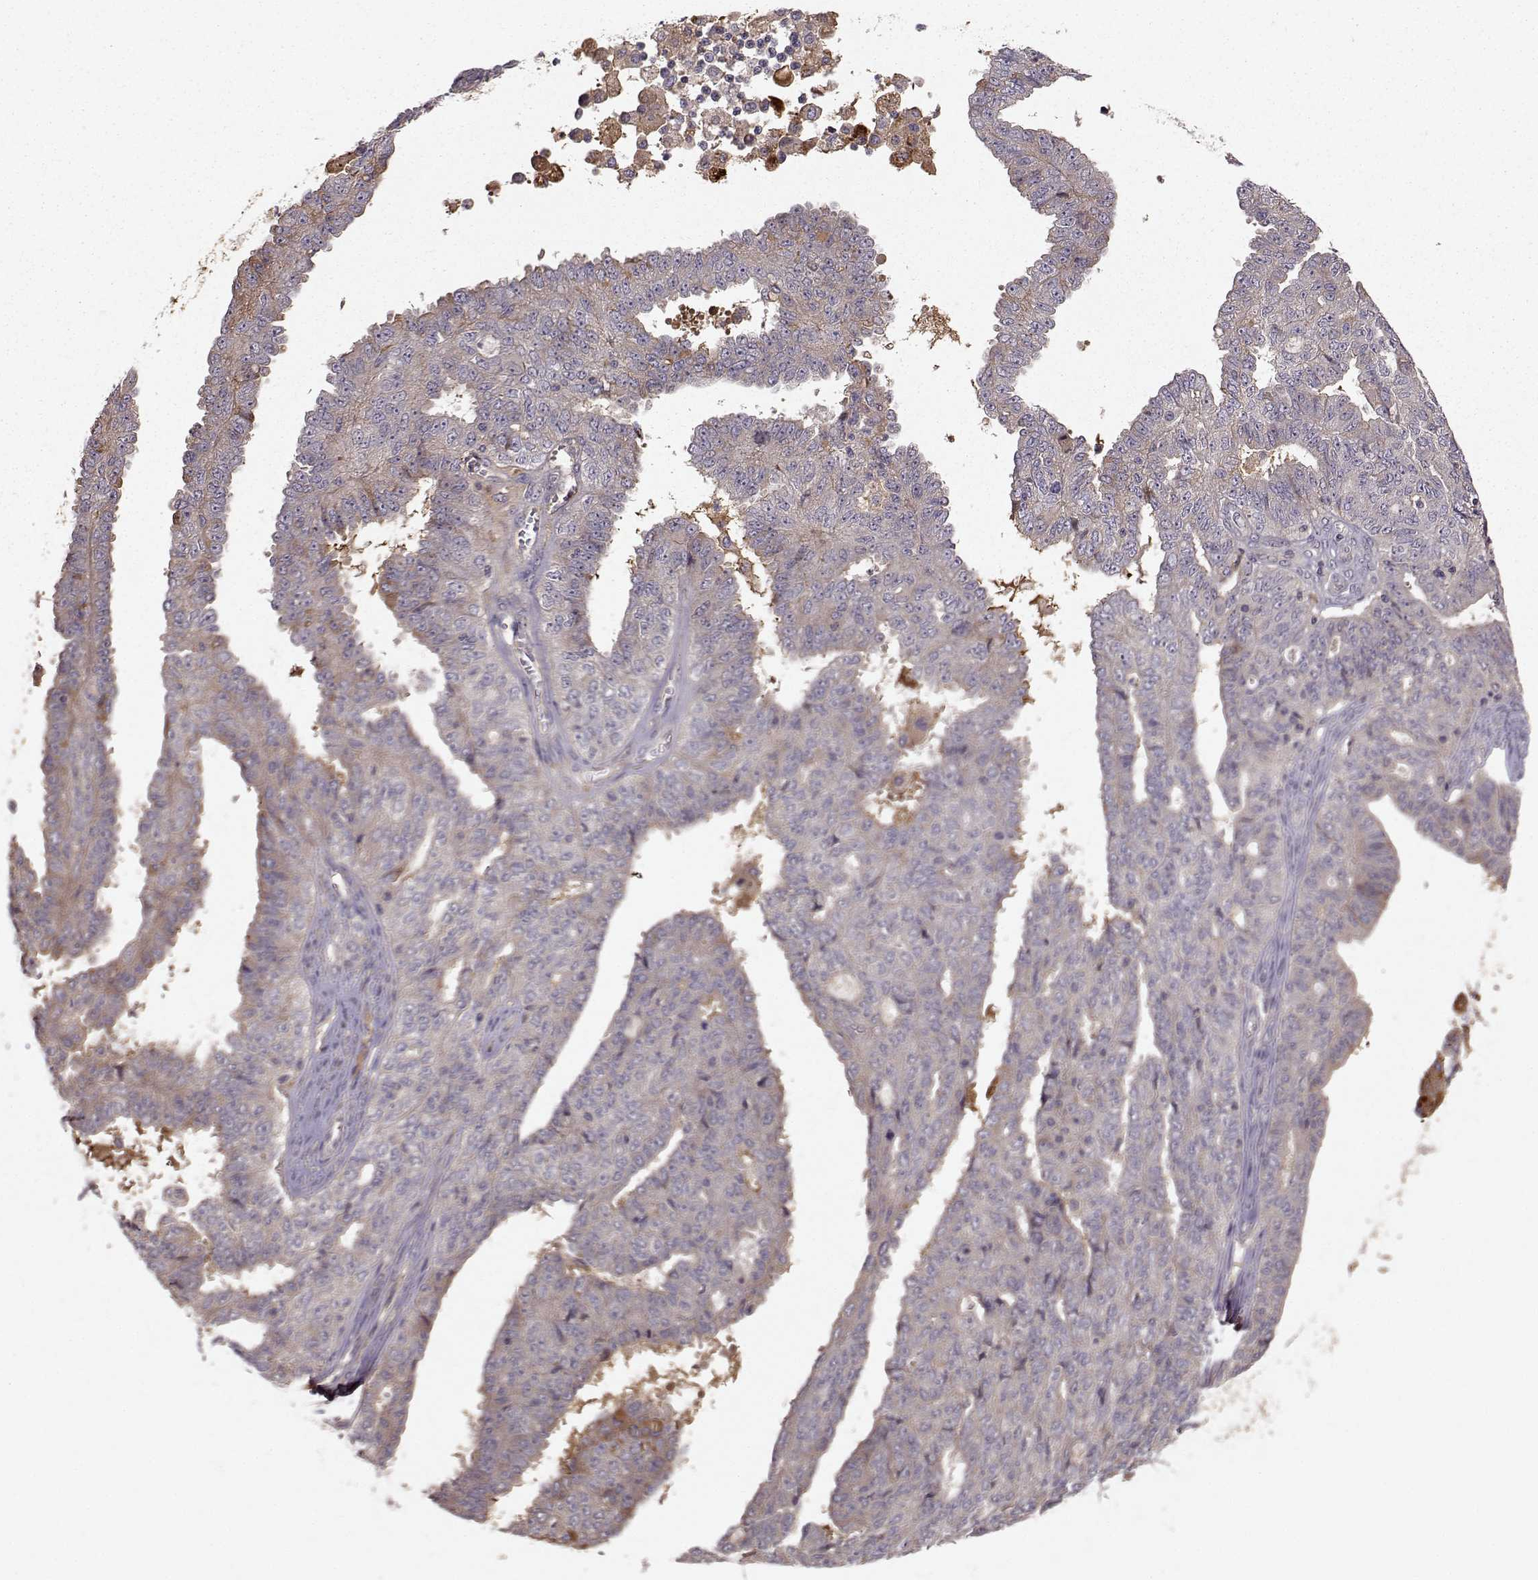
{"staining": {"intensity": "negative", "quantity": "none", "location": "none"}, "tissue": "ovarian cancer", "cell_type": "Tumor cells", "image_type": "cancer", "snomed": [{"axis": "morphology", "description": "Cystadenocarcinoma, serous, NOS"}, {"axis": "topography", "description": "Ovary"}], "caption": "High power microscopy micrograph of an IHC histopathology image of serous cystadenocarcinoma (ovarian), revealing no significant expression in tumor cells.", "gene": "WNT6", "patient": {"sex": "female", "age": 71}}